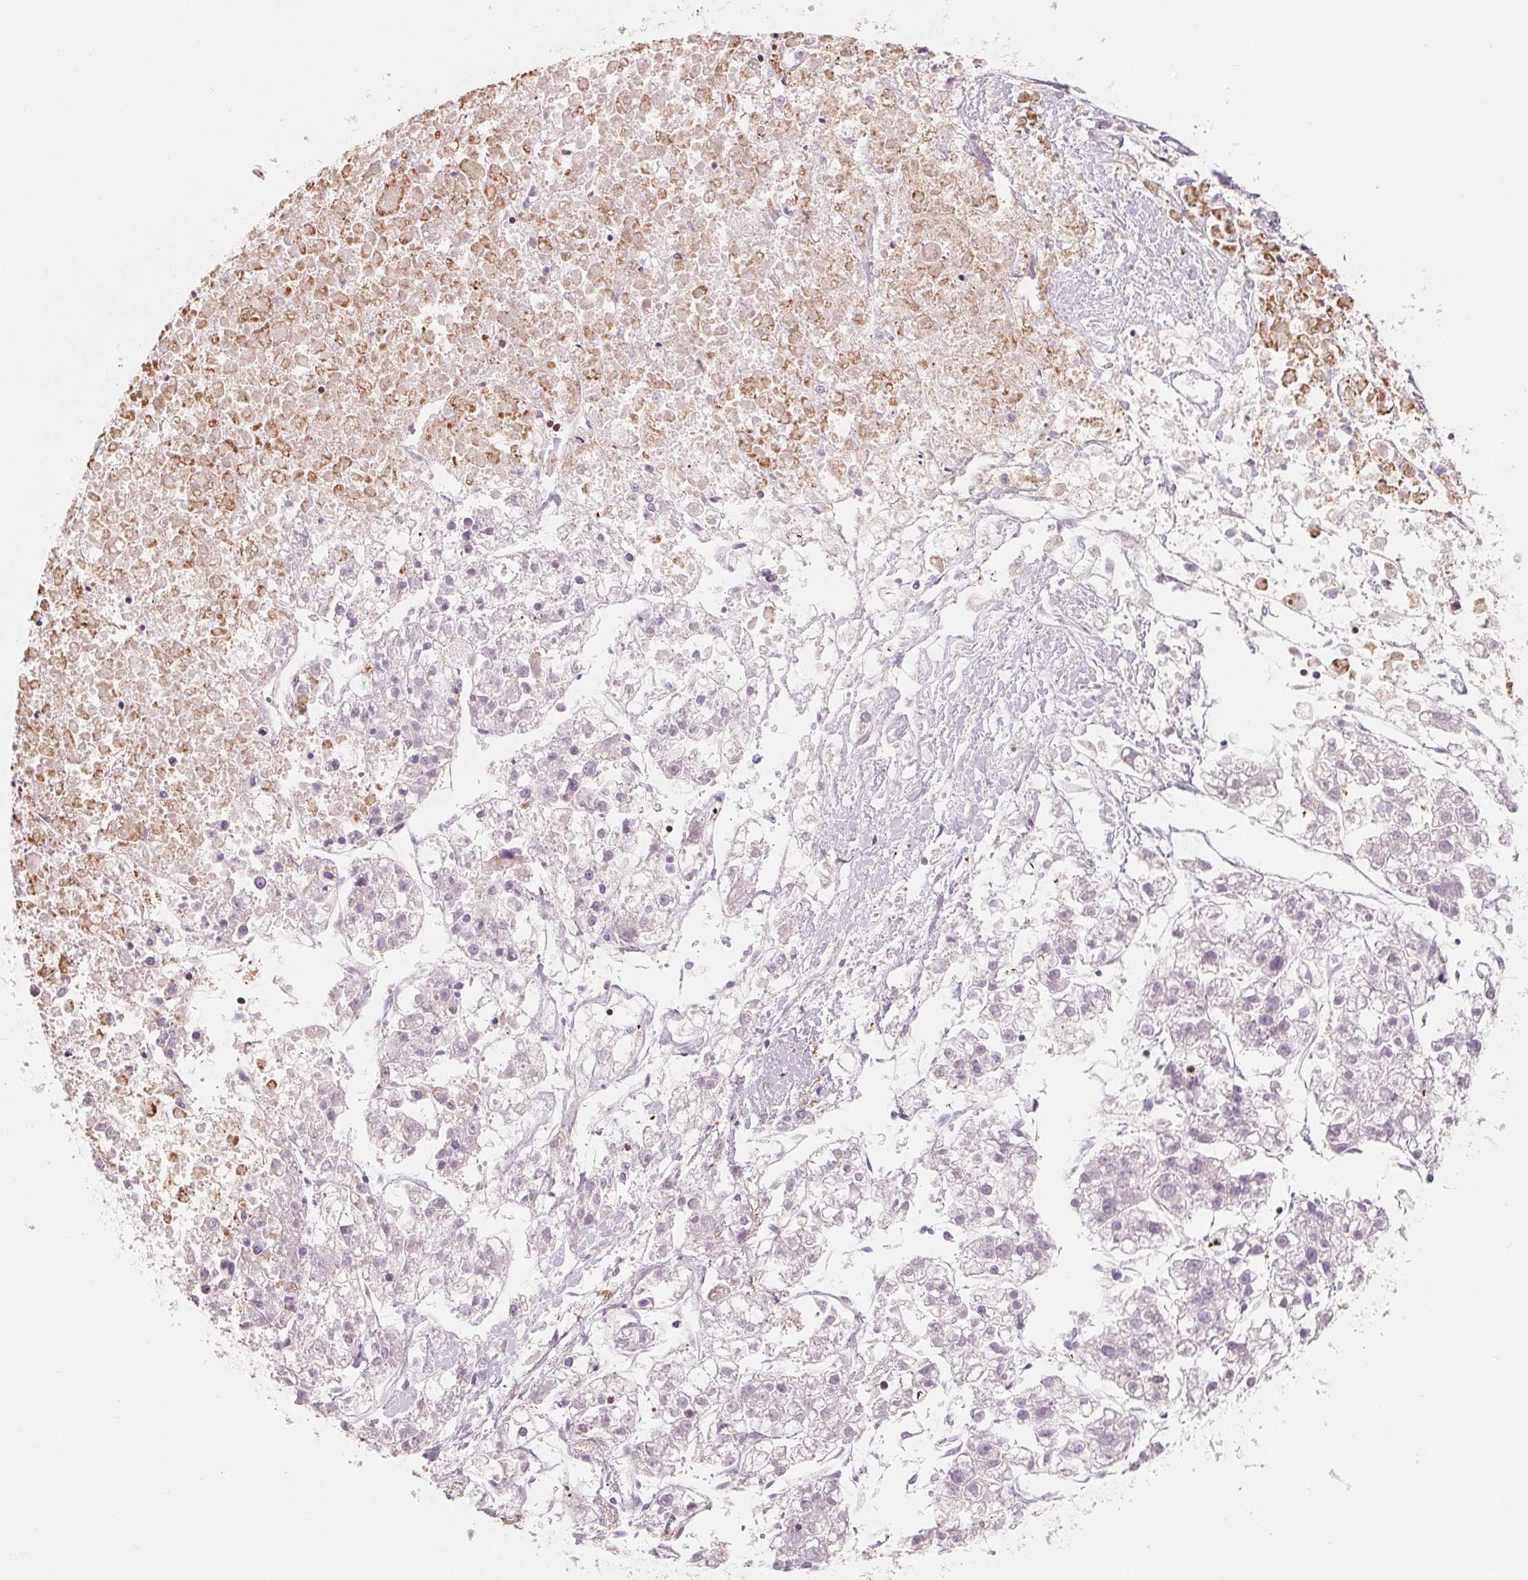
{"staining": {"intensity": "negative", "quantity": "none", "location": "none"}, "tissue": "liver cancer", "cell_type": "Tumor cells", "image_type": "cancer", "snomed": [{"axis": "morphology", "description": "Carcinoma, Hepatocellular, NOS"}, {"axis": "topography", "description": "Liver"}], "caption": "Tumor cells show no significant protein expression in liver cancer (hepatocellular carcinoma).", "gene": "VTCN1", "patient": {"sex": "male", "age": 56}}